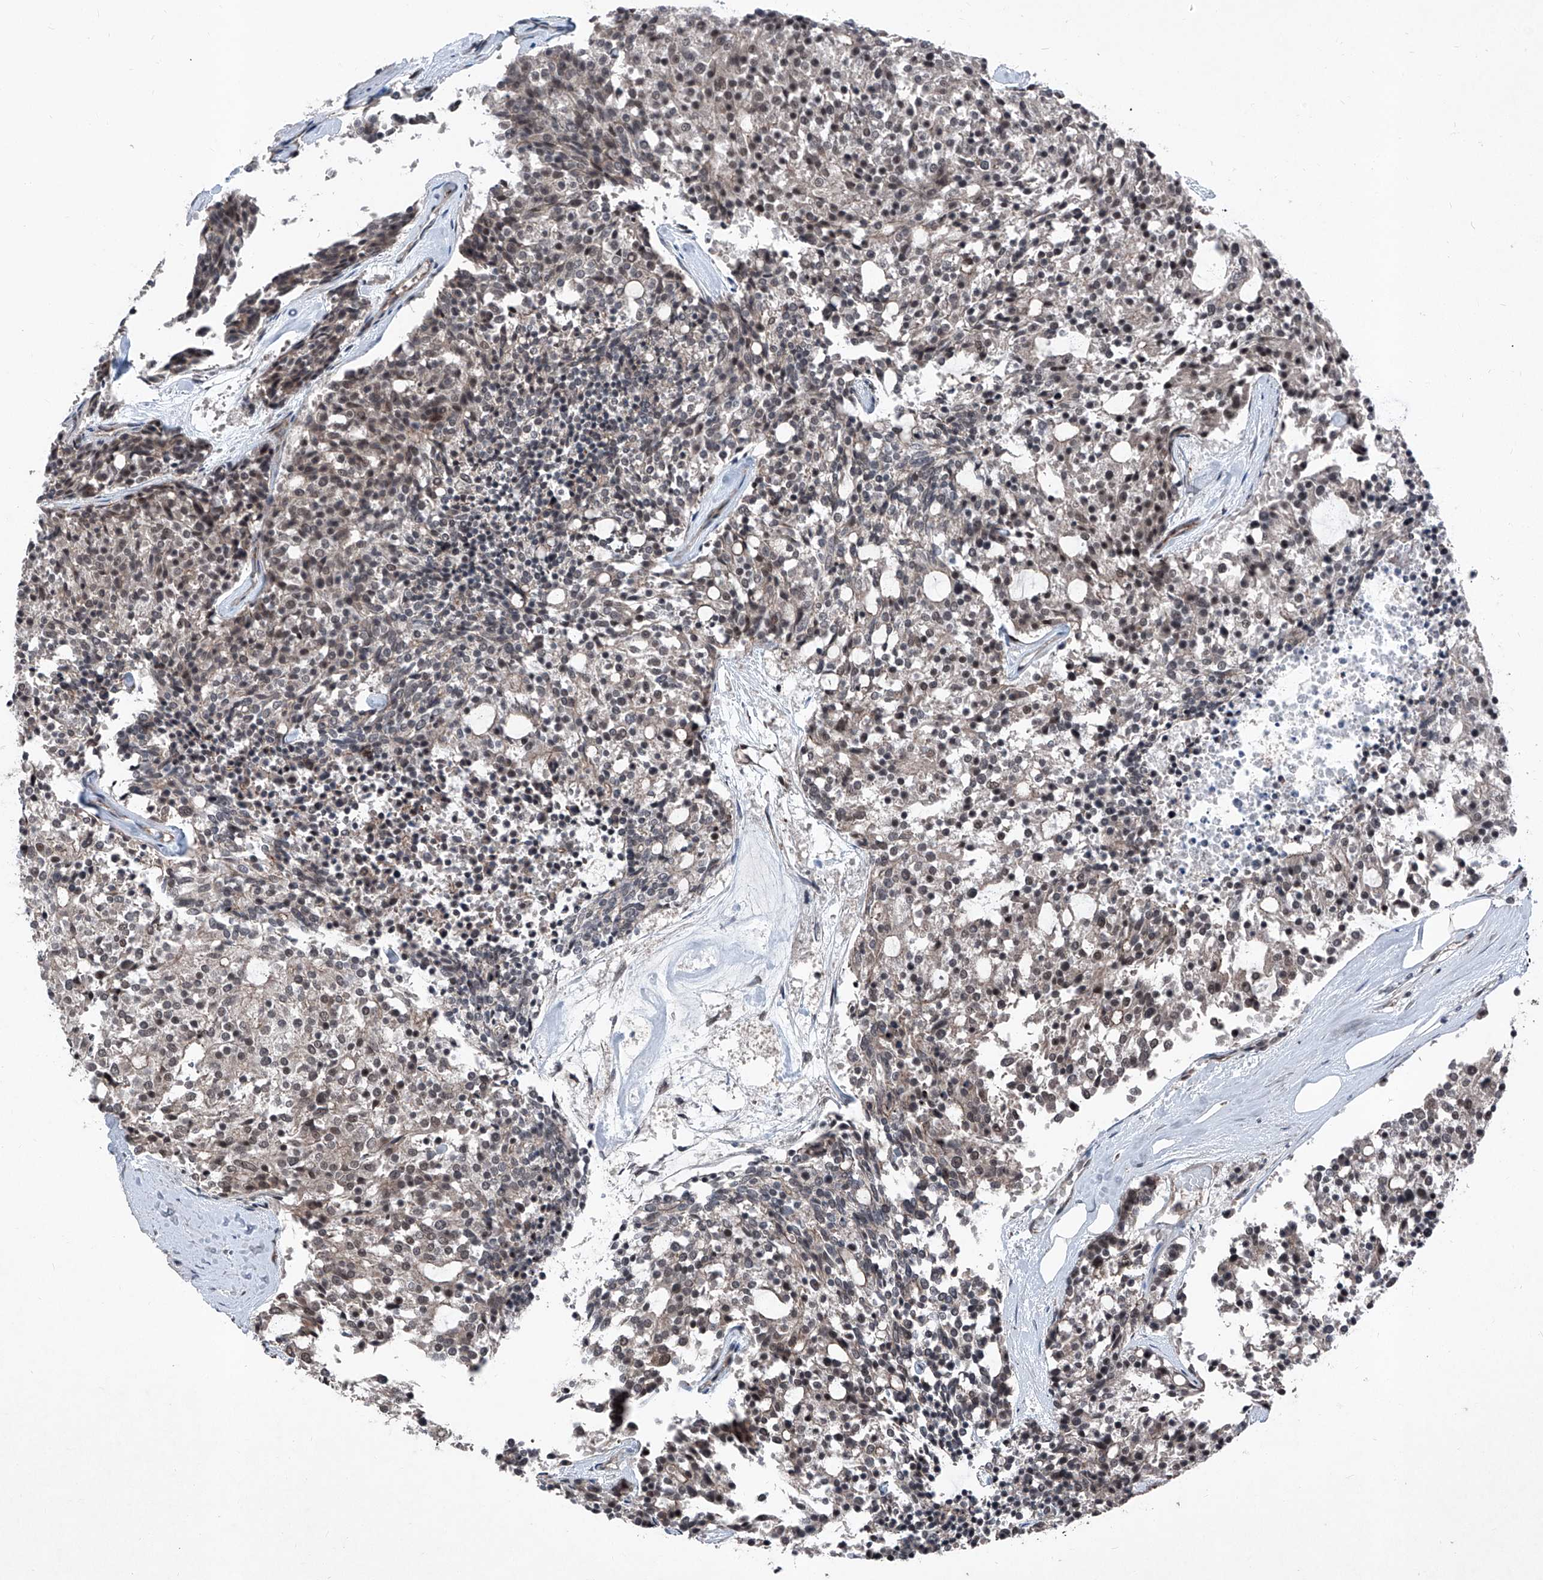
{"staining": {"intensity": "weak", "quantity": "25%-75%", "location": "cytoplasmic/membranous,nuclear"}, "tissue": "carcinoid", "cell_type": "Tumor cells", "image_type": "cancer", "snomed": [{"axis": "morphology", "description": "Carcinoid, malignant, NOS"}, {"axis": "topography", "description": "Pancreas"}], "caption": "Protein staining reveals weak cytoplasmic/membranous and nuclear positivity in about 25%-75% of tumor cells in carcinoid.", "gene": "COA7", "patient": {"sex": "female", "age": 54}}